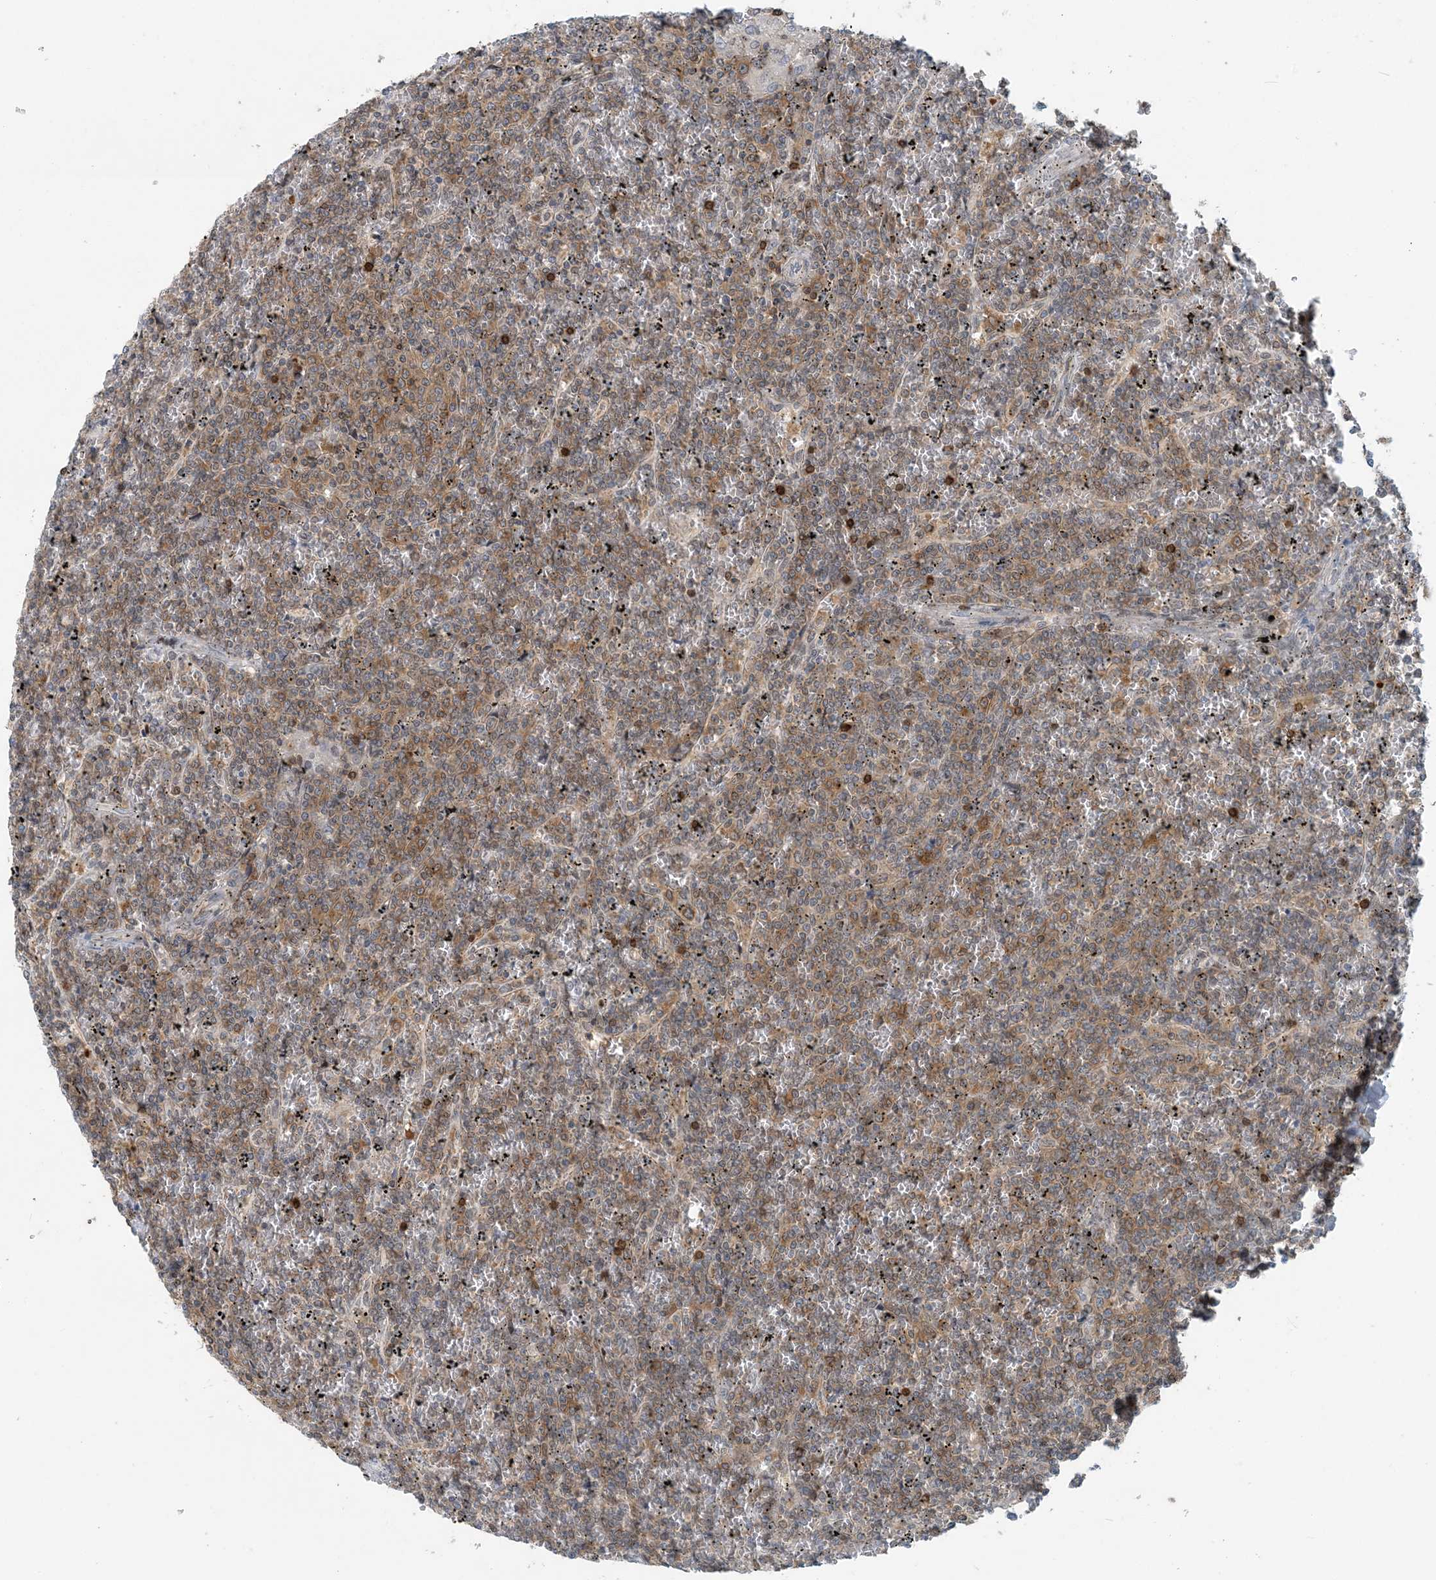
{"staining": {"intensity": "moderate", "quantity": ">75%", "location": "cytoplasmic/membranous"}, "tissue": "lymphoma", "cell_type": "Tumor cells", "image_type": "cancer", "snomed": [{"axis": "morphology", "description": "Malignant lymphoma, non-Hodgkin's type, Low grade"}, {"axis": "topography", "description": "Spleen"}], "caption": "About >75% of tumor cells in malignant lymphoma, non-Hodgkin's type (low-grade) display moderate cytoplasmic/membranous protein staining as visualized by brown immunohistochemical staining.", "gene": "ZC3H12A", "patient": {"sex": "female", "age": 19}}